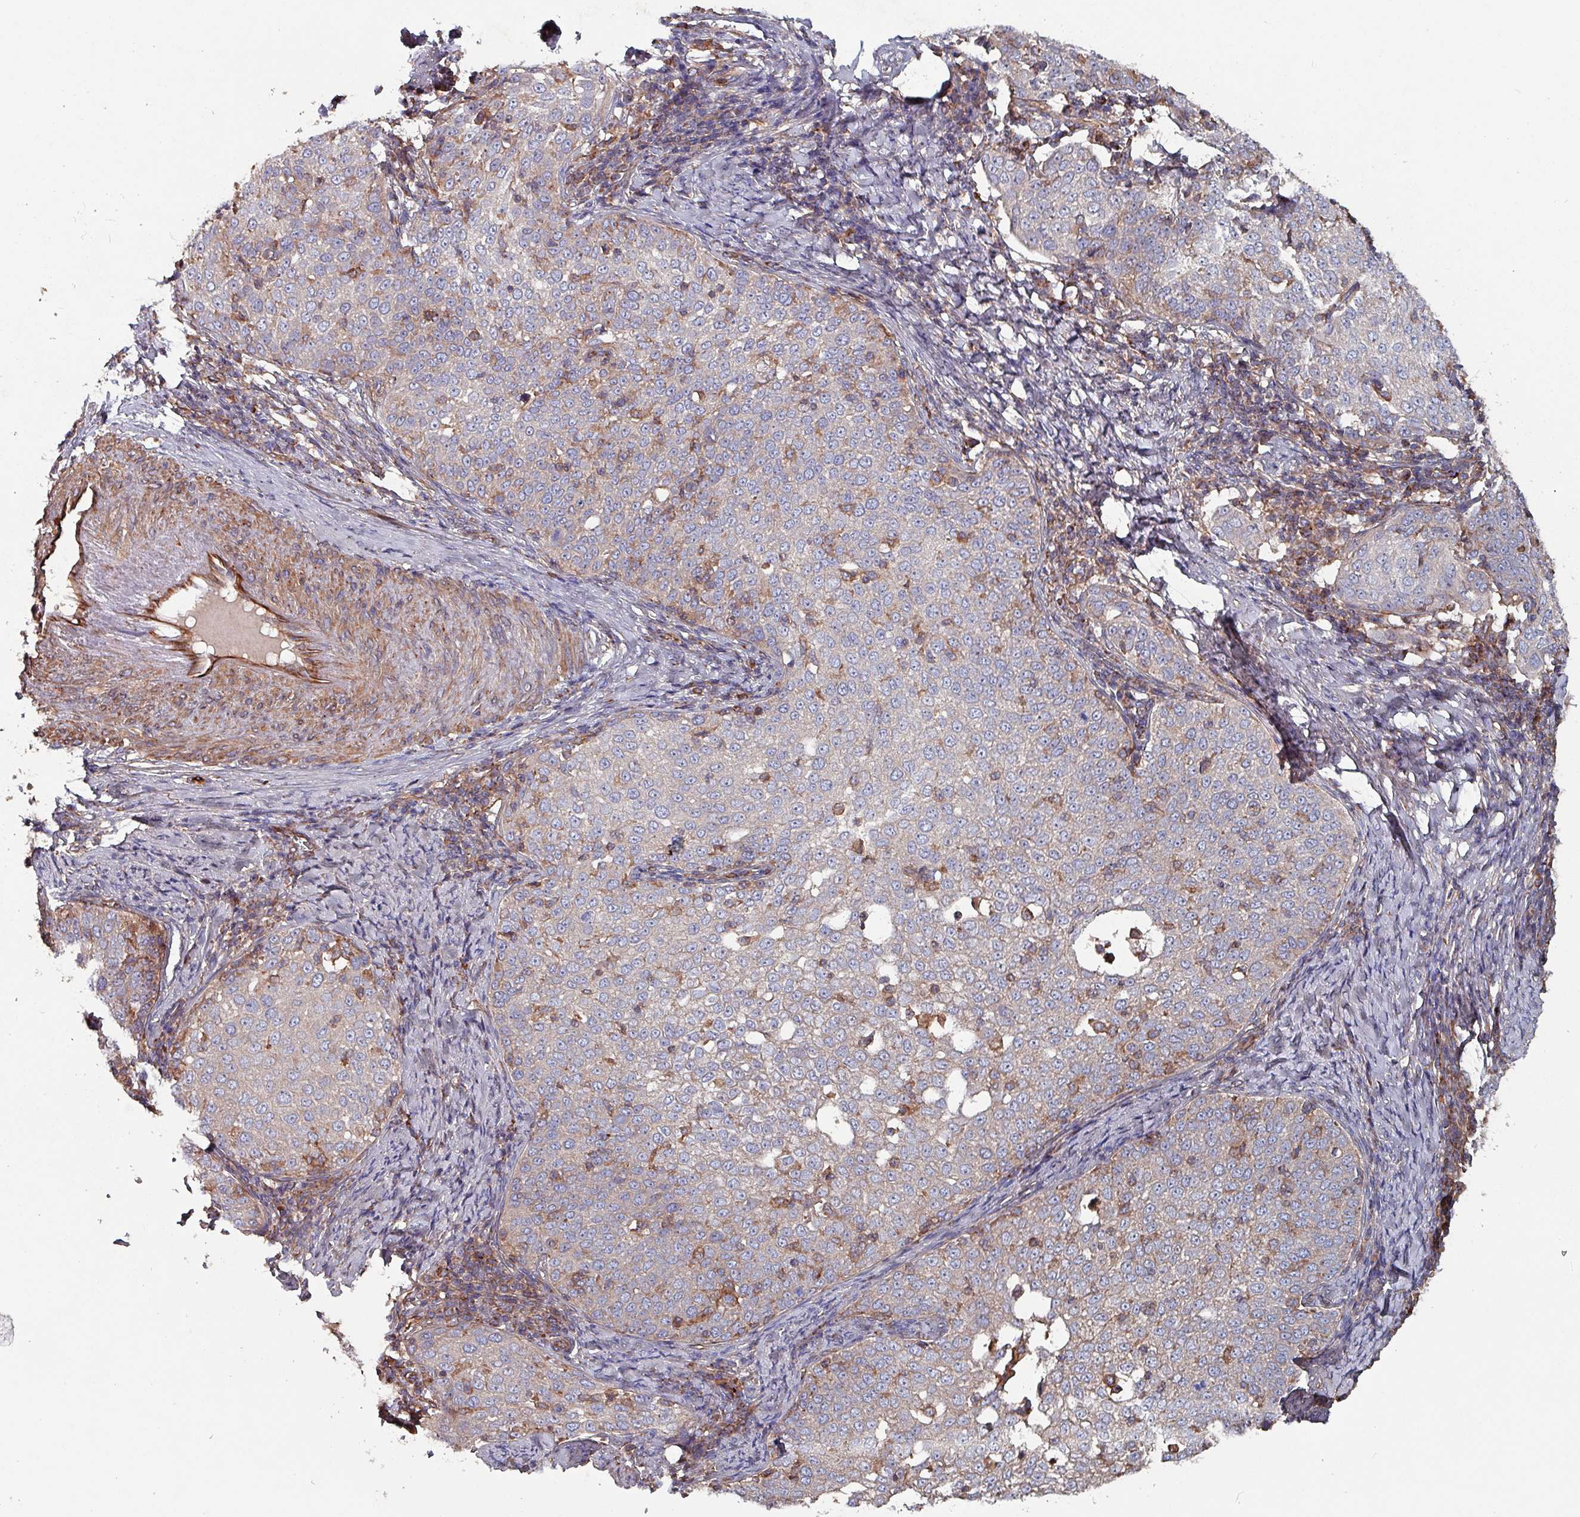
{"staining": {"intensity": "moderate", "quantity": "<25%", "location": "cytoplasmic/membranous"}, "tissue": "cervical cancer", "cell_type": "Tumor cells", "image_type": "cancer", "snomed": [{"axis": "morphology", "description": "Squamous cell carcinoma, NOS"}, {"axis": "topography", "description": "Cervix"}], "caption": "The histopathology image shows a brown stain indicating the presence of a protein in the cytoplasmic/membranous of tumor cells in cervical cancer.", "gene": "ANO10", "patient": {"sex": "female", "age": 57}}